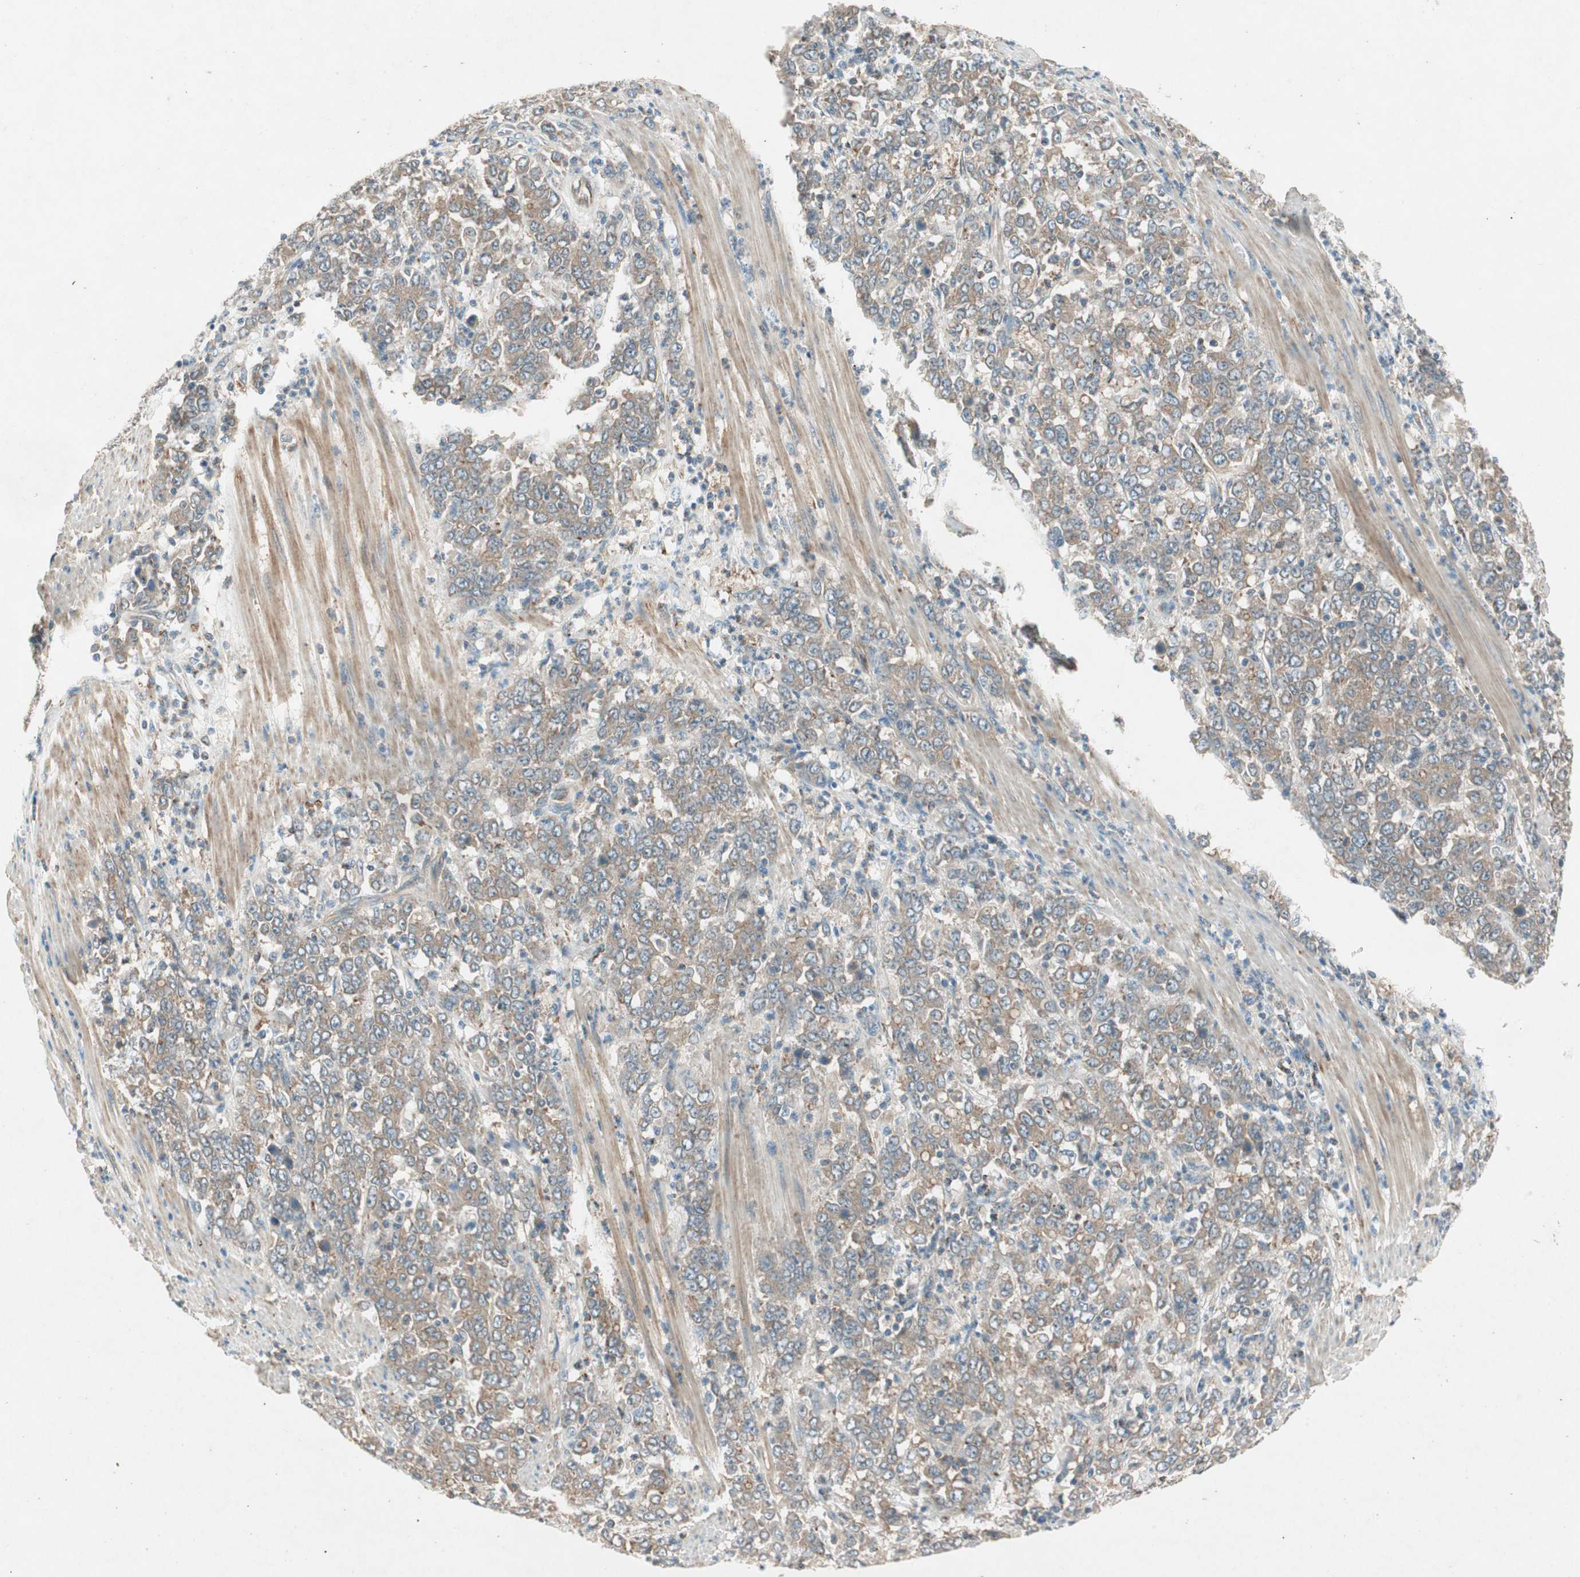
{"staining": {"intensity": "moderate", "quantity": ">75%", "location": "cytoplasmic/membranous"}, "tissue": "stomach cancer", "cell_type": "Tumor cells", "image_type": "cancer", "snomed": [{"axis": "morphology", "description": "Adenocarcinoma, NOS"}, {"axis": "topography", "description": "Stomach, lower"}], "caption": "Immunohistochemistry (IHC) of stomach adenocarcinoma exhibits medium levels of moderate cytoplasmic/membranous positivity in about >75% of tumor cells.", "gene": "NCLN", "patient": {"sex": "female", "age": 71}}